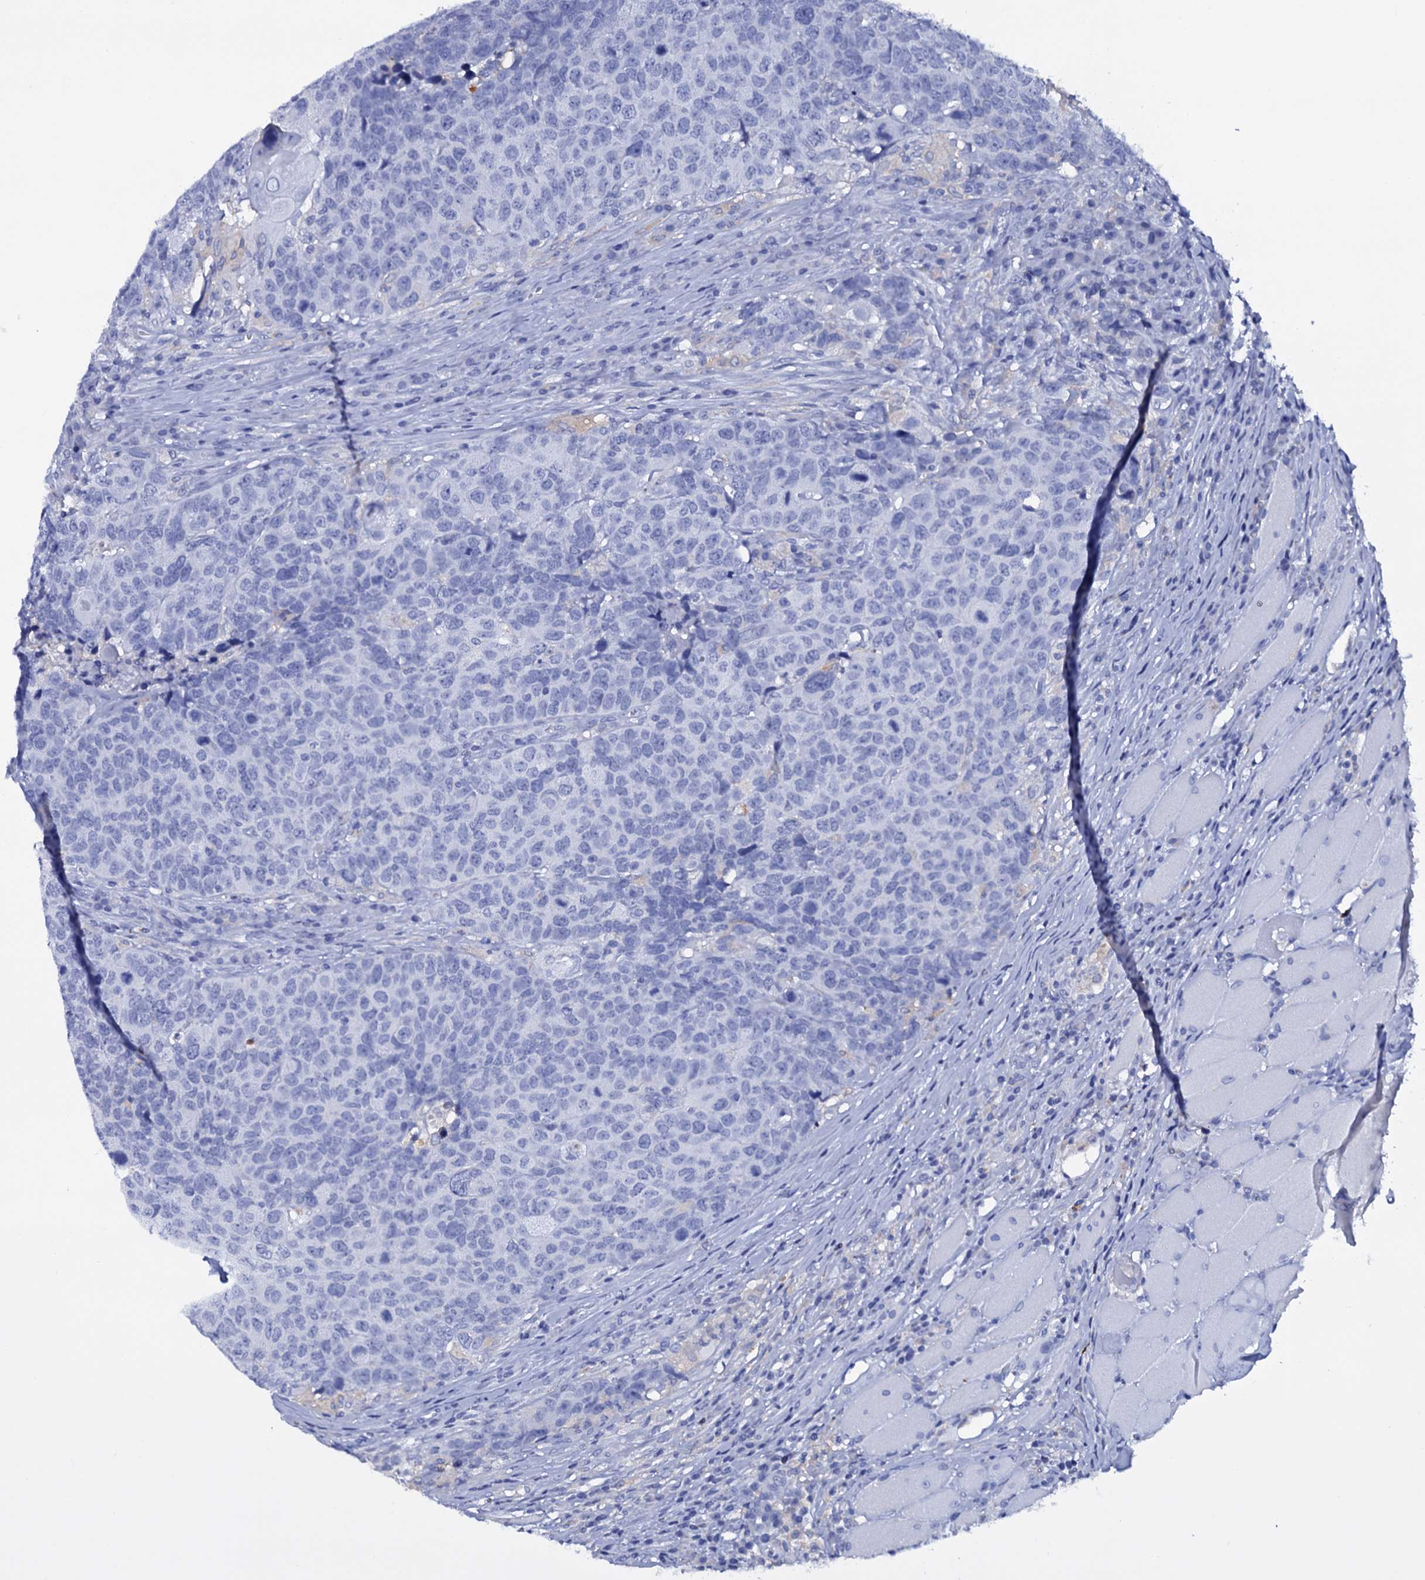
{"staining": {"intensity": "negative", "quantity": "none", "location": "none"}, "tissue": "head and neck cancer", "cell_type": "Tumor cells", "image_type": "cancer", "snomed": [{"axis": "morphology", "description": "Squamous cell carcinoma, NOS"}, {"axis": "topography", "description": "Head-Neck"}], "caption": "Tumor cells show no significant protein positivity in head and neck squamous cell carcinoma.", "gene": "ITPRID2", "patient": {"sex": "male", "age": 66}}